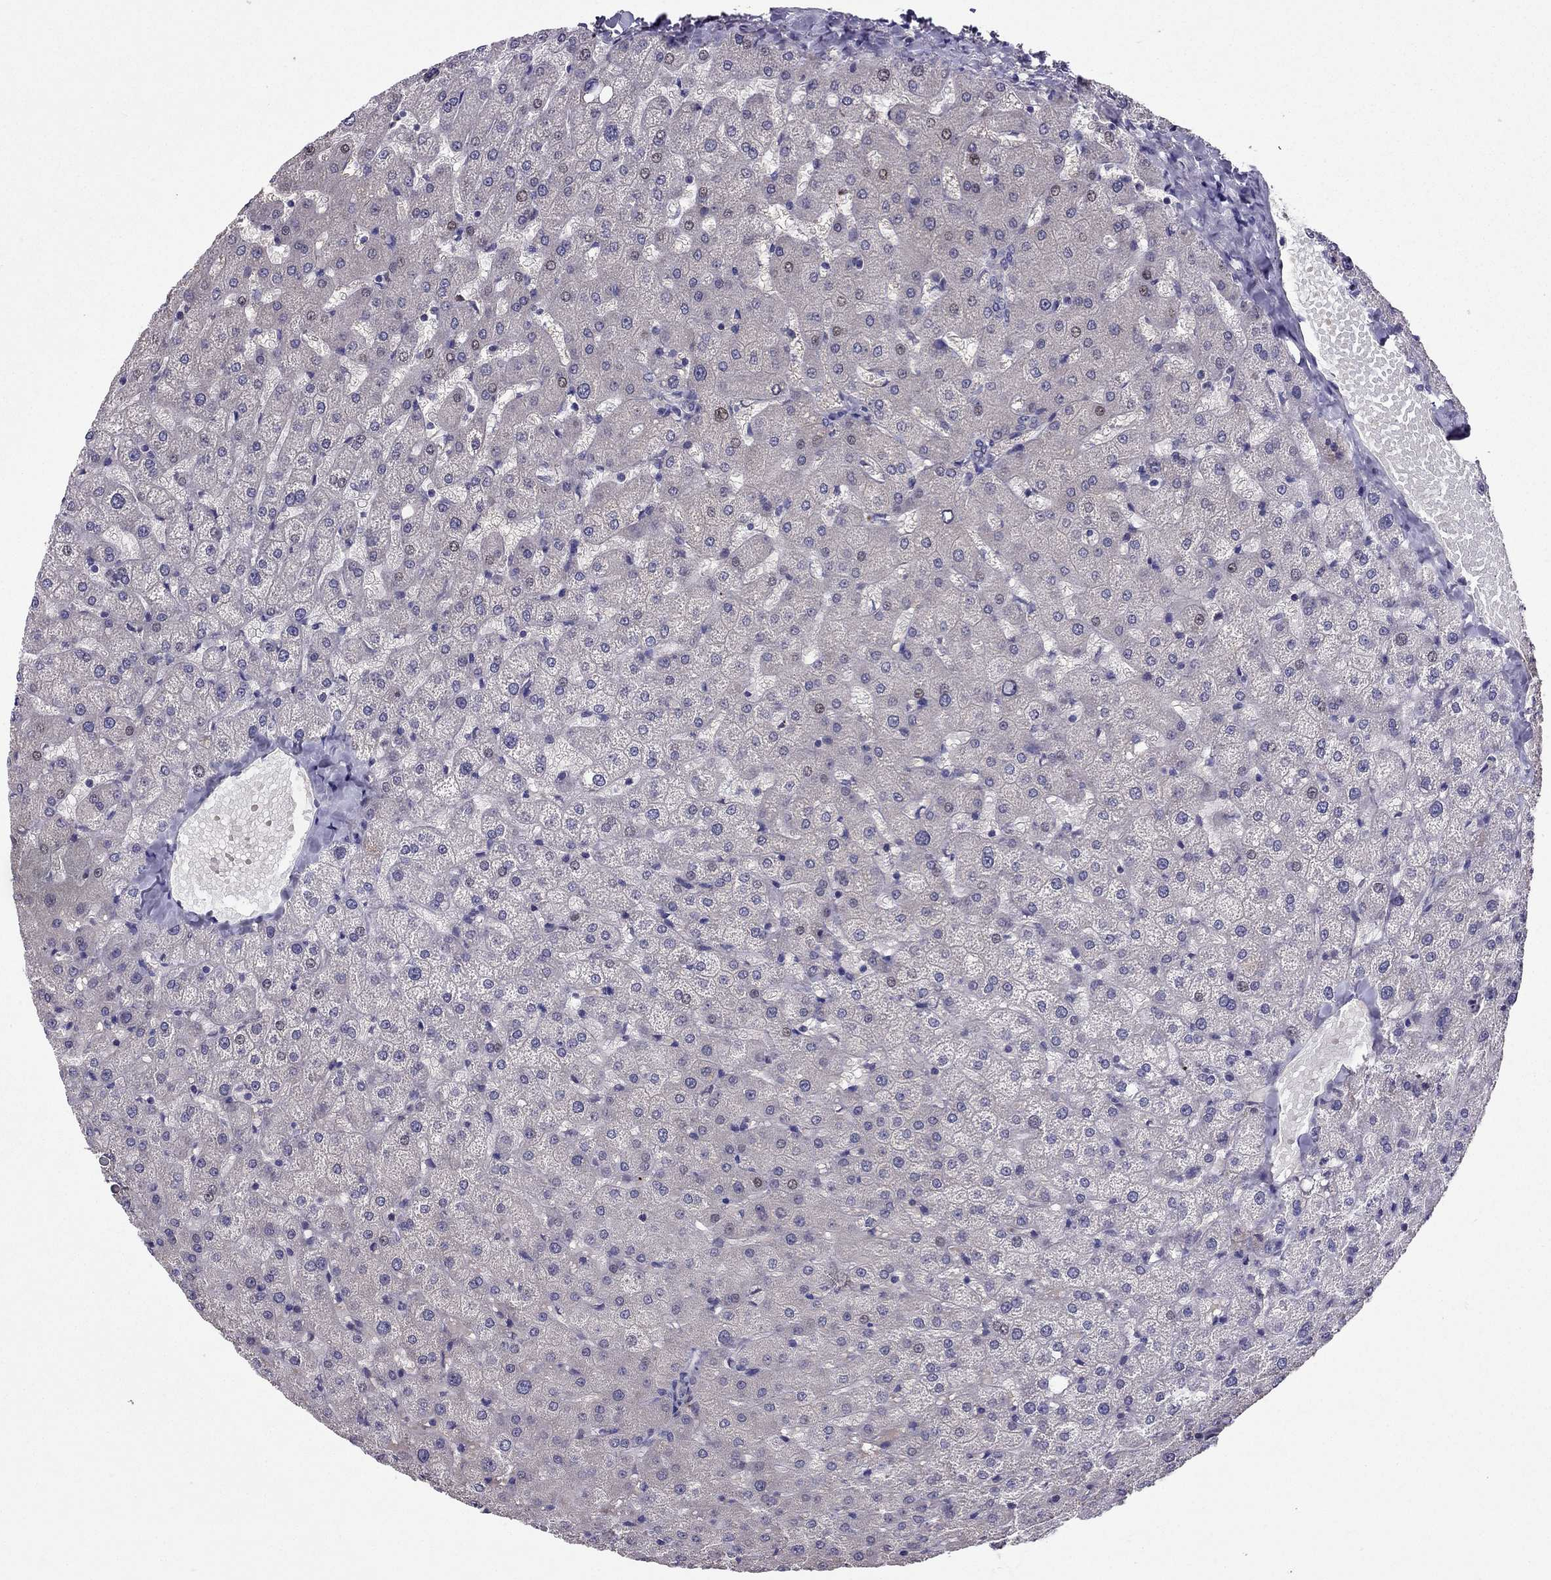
{"staining": {"intensity": "negative", "quantity": "none", "location": "none"}, "tissue": "liver", "cell_type": "Cholangiocytes", "image_type": "normal", "snomed": [{"axis": "morphology", "description": "Normal tissue, NOS"}, {"axis": "topography", "description": "Liver"}], "caption": "This is an immunohistochemistry (IHC) image of unremarkable liver. There is no staining in cholangiocytes.", "gene": "ARHGEF28", "patient": {"sex": "female", "age": 50}}